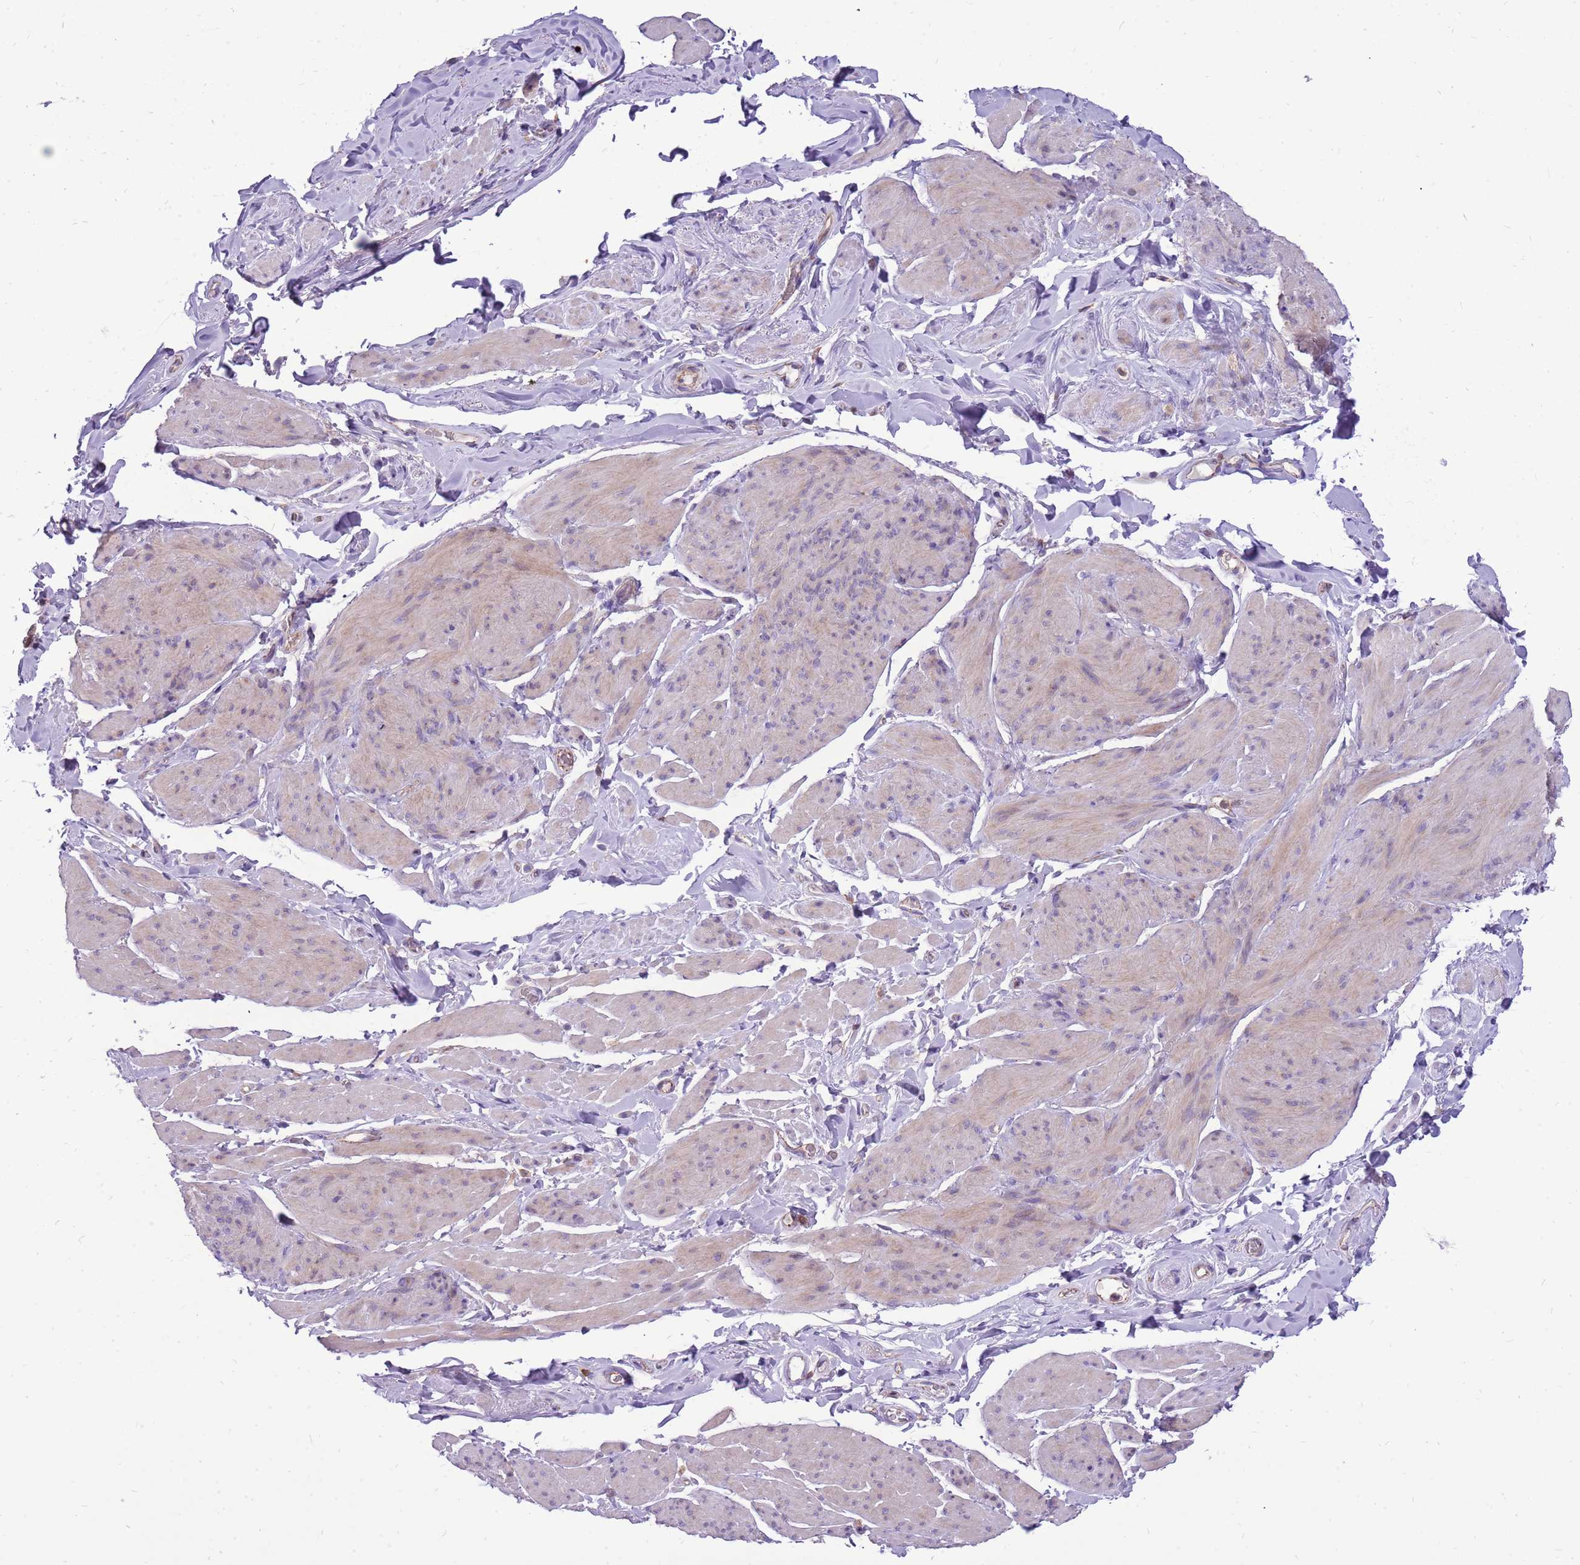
{"staining": {"intensity": "weak", "quantity": "25%-75%", "location": "cytoplasmic/membranous"}, "tissue": "smooth muscle", "cell_type": "Smooth muscle cells", "image_type": "normal", "snomed": [{"axis": "morphology", "description": "Normal tissue, NOS"}, {"axis": "topography", "description": "Smooth muscle"}, {"axis": "topography", "description": "Peripheral nerve tissue"}], "caption": "A high-resolution photomicrograph shows immunohistochemistry (IHC) staining of normal smooth muscle, which exhibits weak cytoplasmic/membranous staining in about 25%-75% of smooth muscle cells.", "gene": "WDR90", "patient": {"sex": "male", "age": 69}}